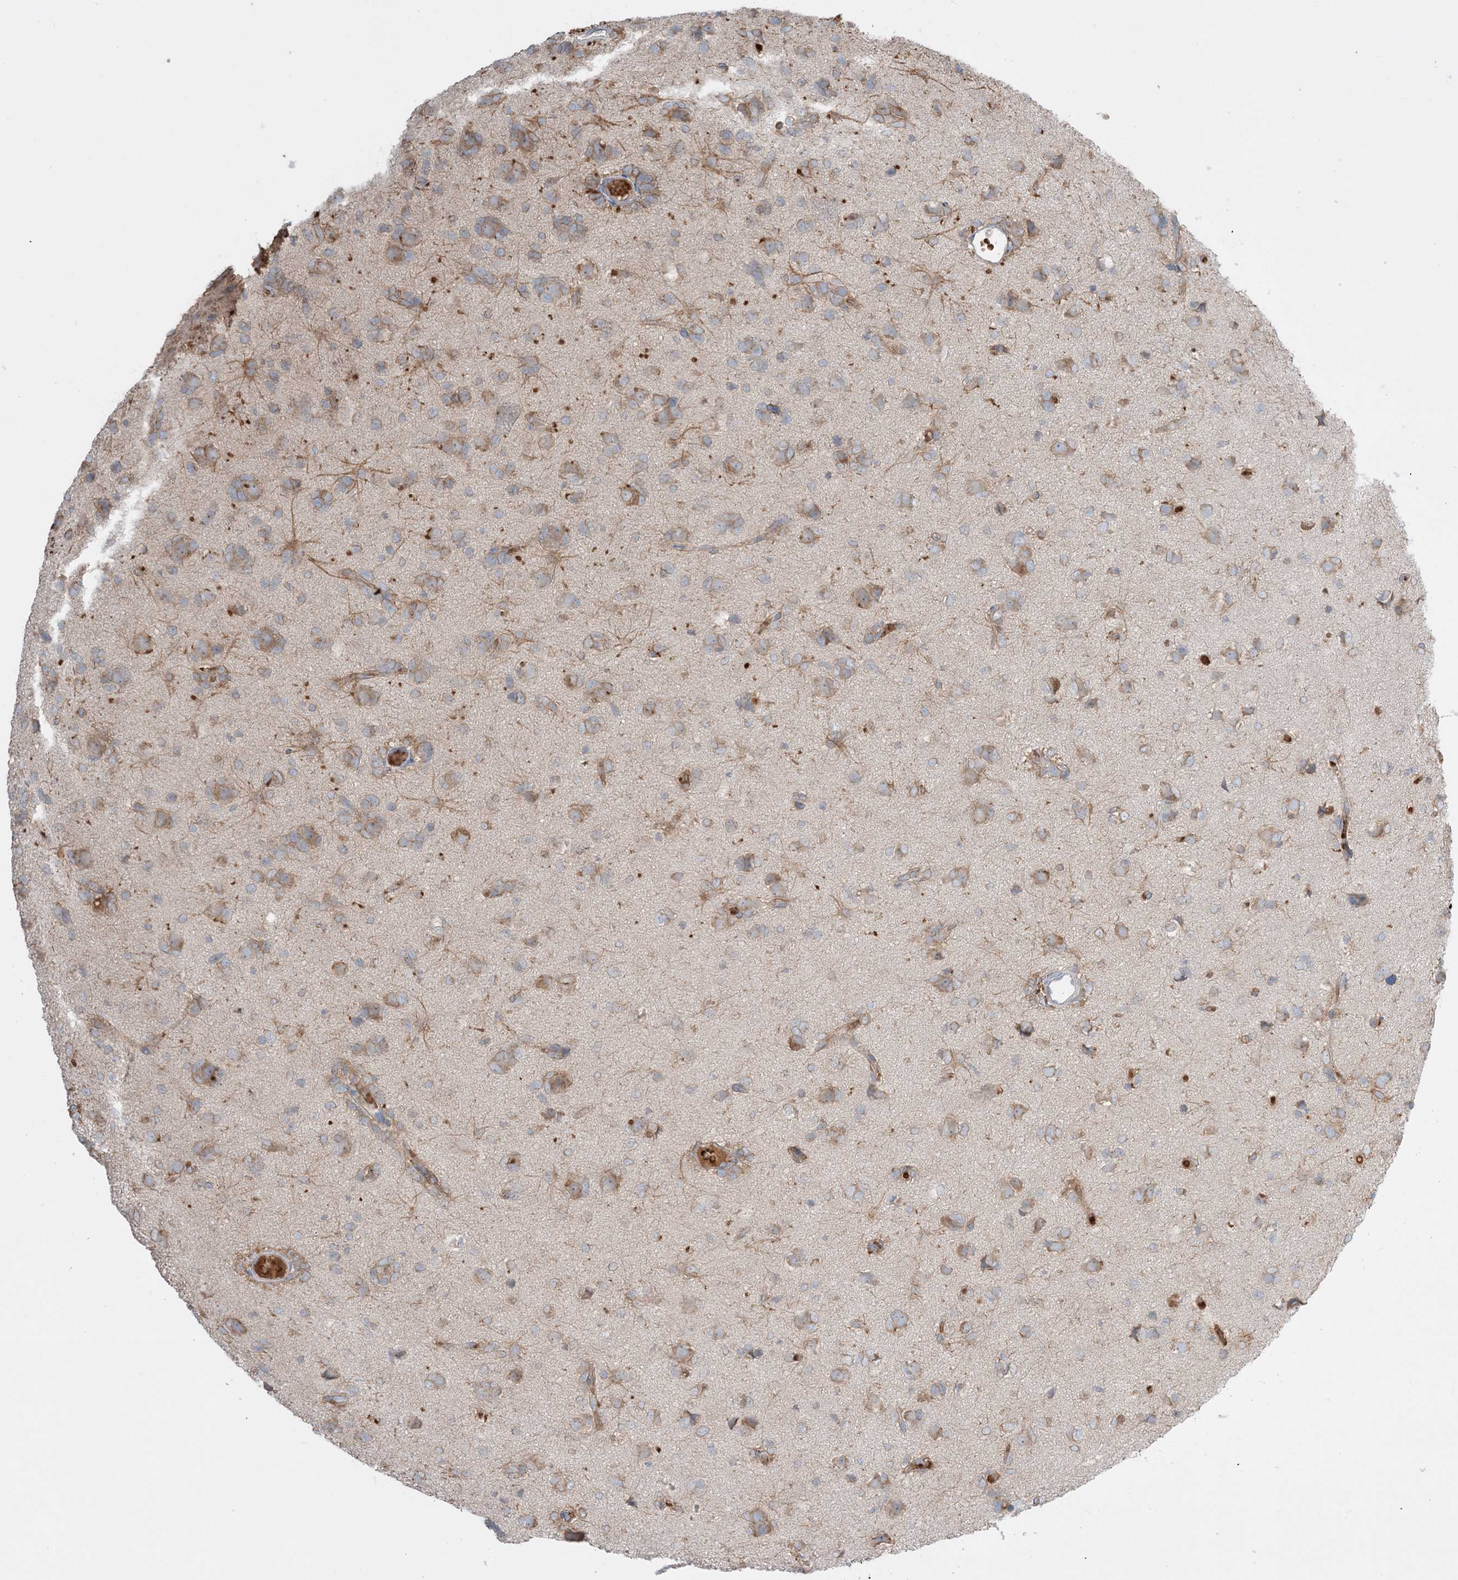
{"staining": {"intensity": "moderate", "quantity": ">75%", "location": "cytoplasmic/membranous"}, "tissue": "glioma", "cell_type": "Tumor cells", "image_type": "cancer", "snomed": [{"axis": "morphology", "description": "Glioma, malignant, High grade"}, {"axis": "topography", "description": "Brain"}], "caption": "Immunohistochemical staining of human glioma exhibits medium levels of moderate cytoplasmic/membranous protein expression in approximately >75% of tumor cells. (Stains: DAB (3,3'-diaminobenzidine) in brown, nuclei in blue, Microscopy: brightfield microscopy at high magnification).", "gene": "MMGT1", "patient": {"sex": "female", "age": 59}}